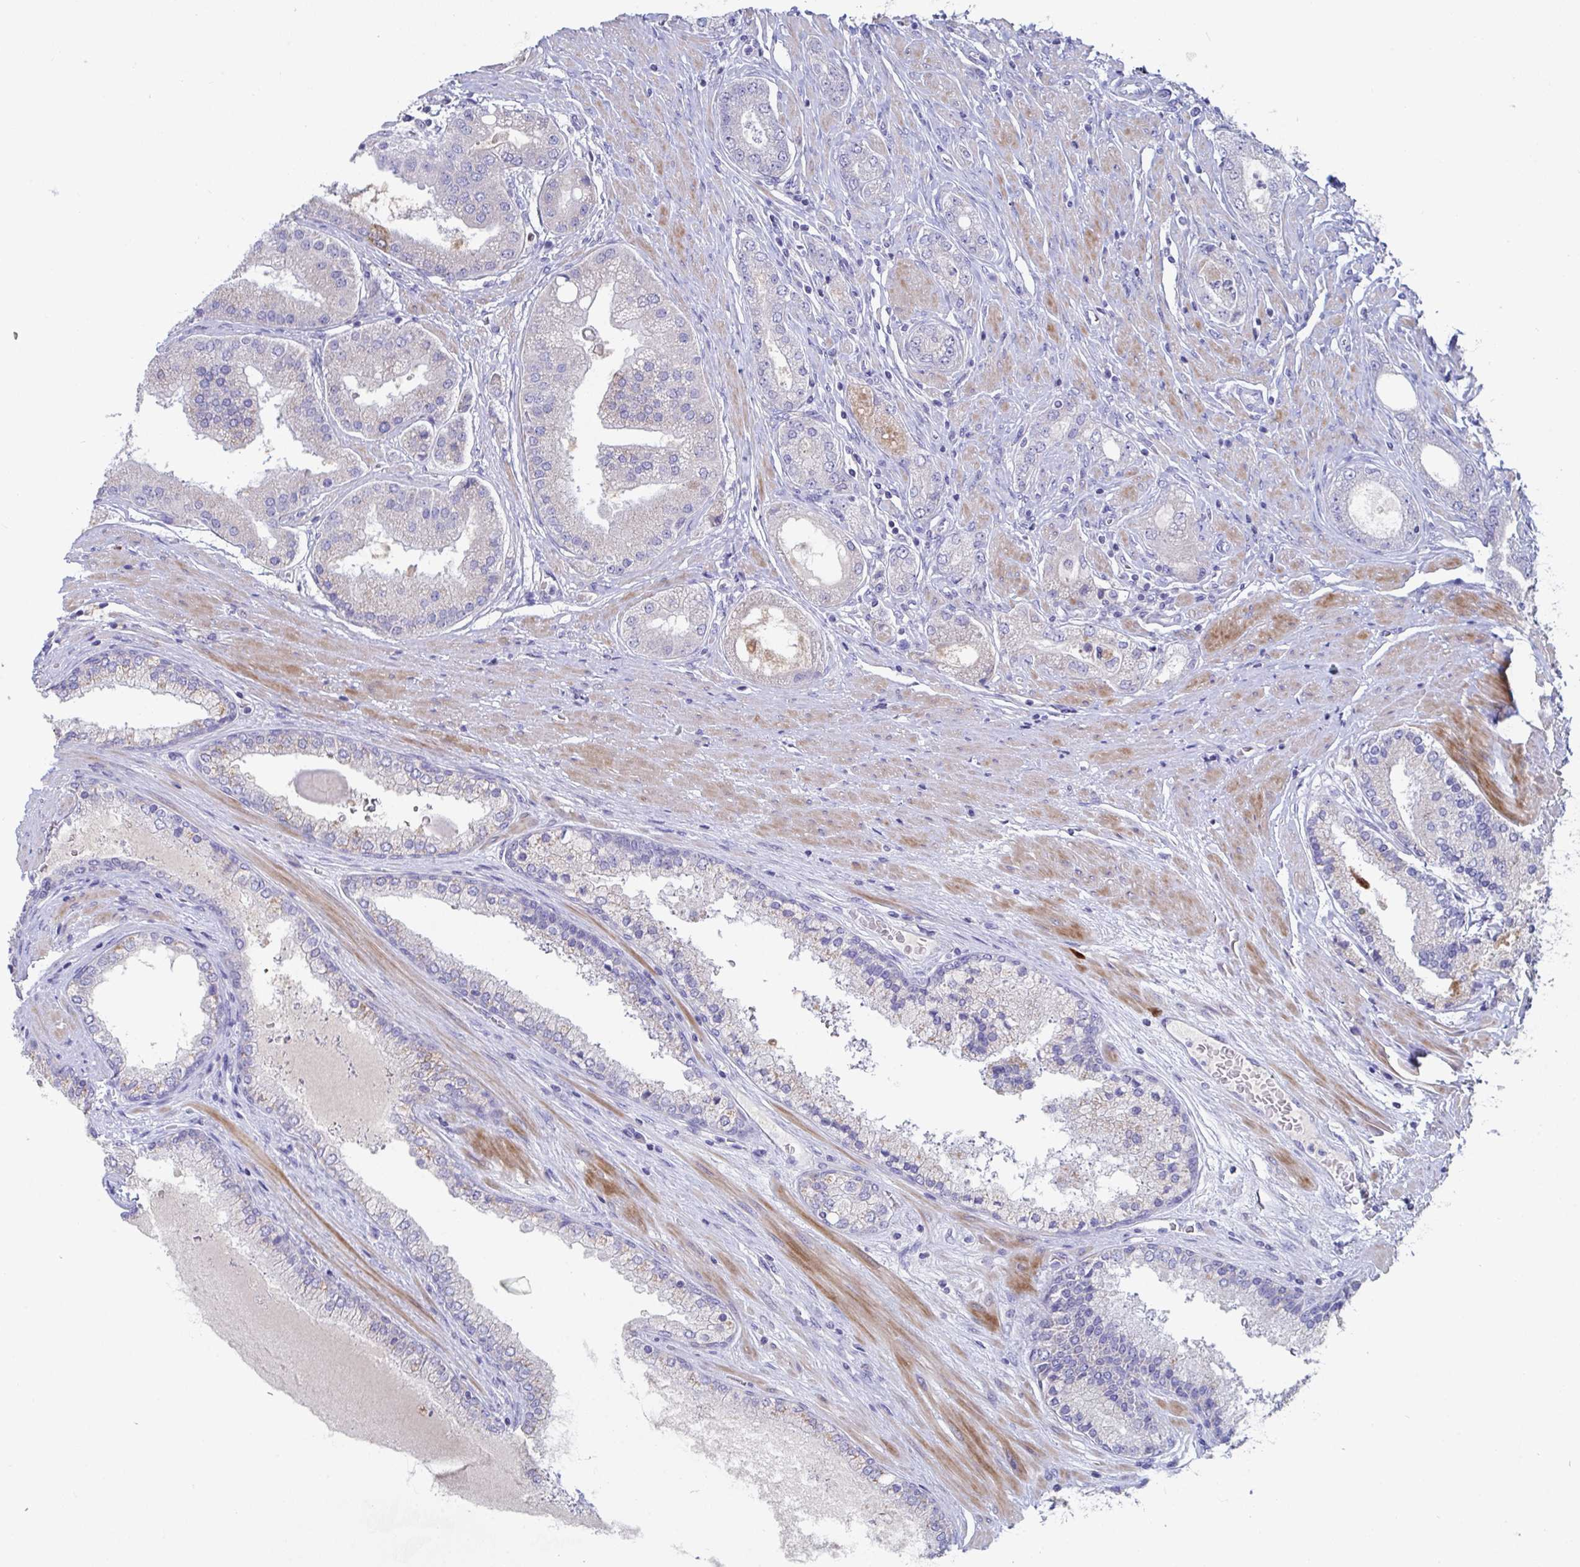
{"staining": {"intensity": "negative", "quantity": "none", "location": "none"}, "tissue": "prostate cancer", "cell_type": "Tumor cells", "image_type": "cancer", "snomed": [{"axis": "morphology", "description": "Adenocarcinoma, High grade"}, {"axis": "topography", "description": "Prostate"}], "caption": "This histopathology image is of prostate cancer (high-grade adenocarcinoma) stained with immunohistochemistry (IHC) to label a protein in brown with the nuclei are counter-stained blue. There is no positivity in tumor cells. (IHC, brightfield microscopy, high magnification).", "gene": "ZNF561", "patient": {"sex": "male", "age": 67}}